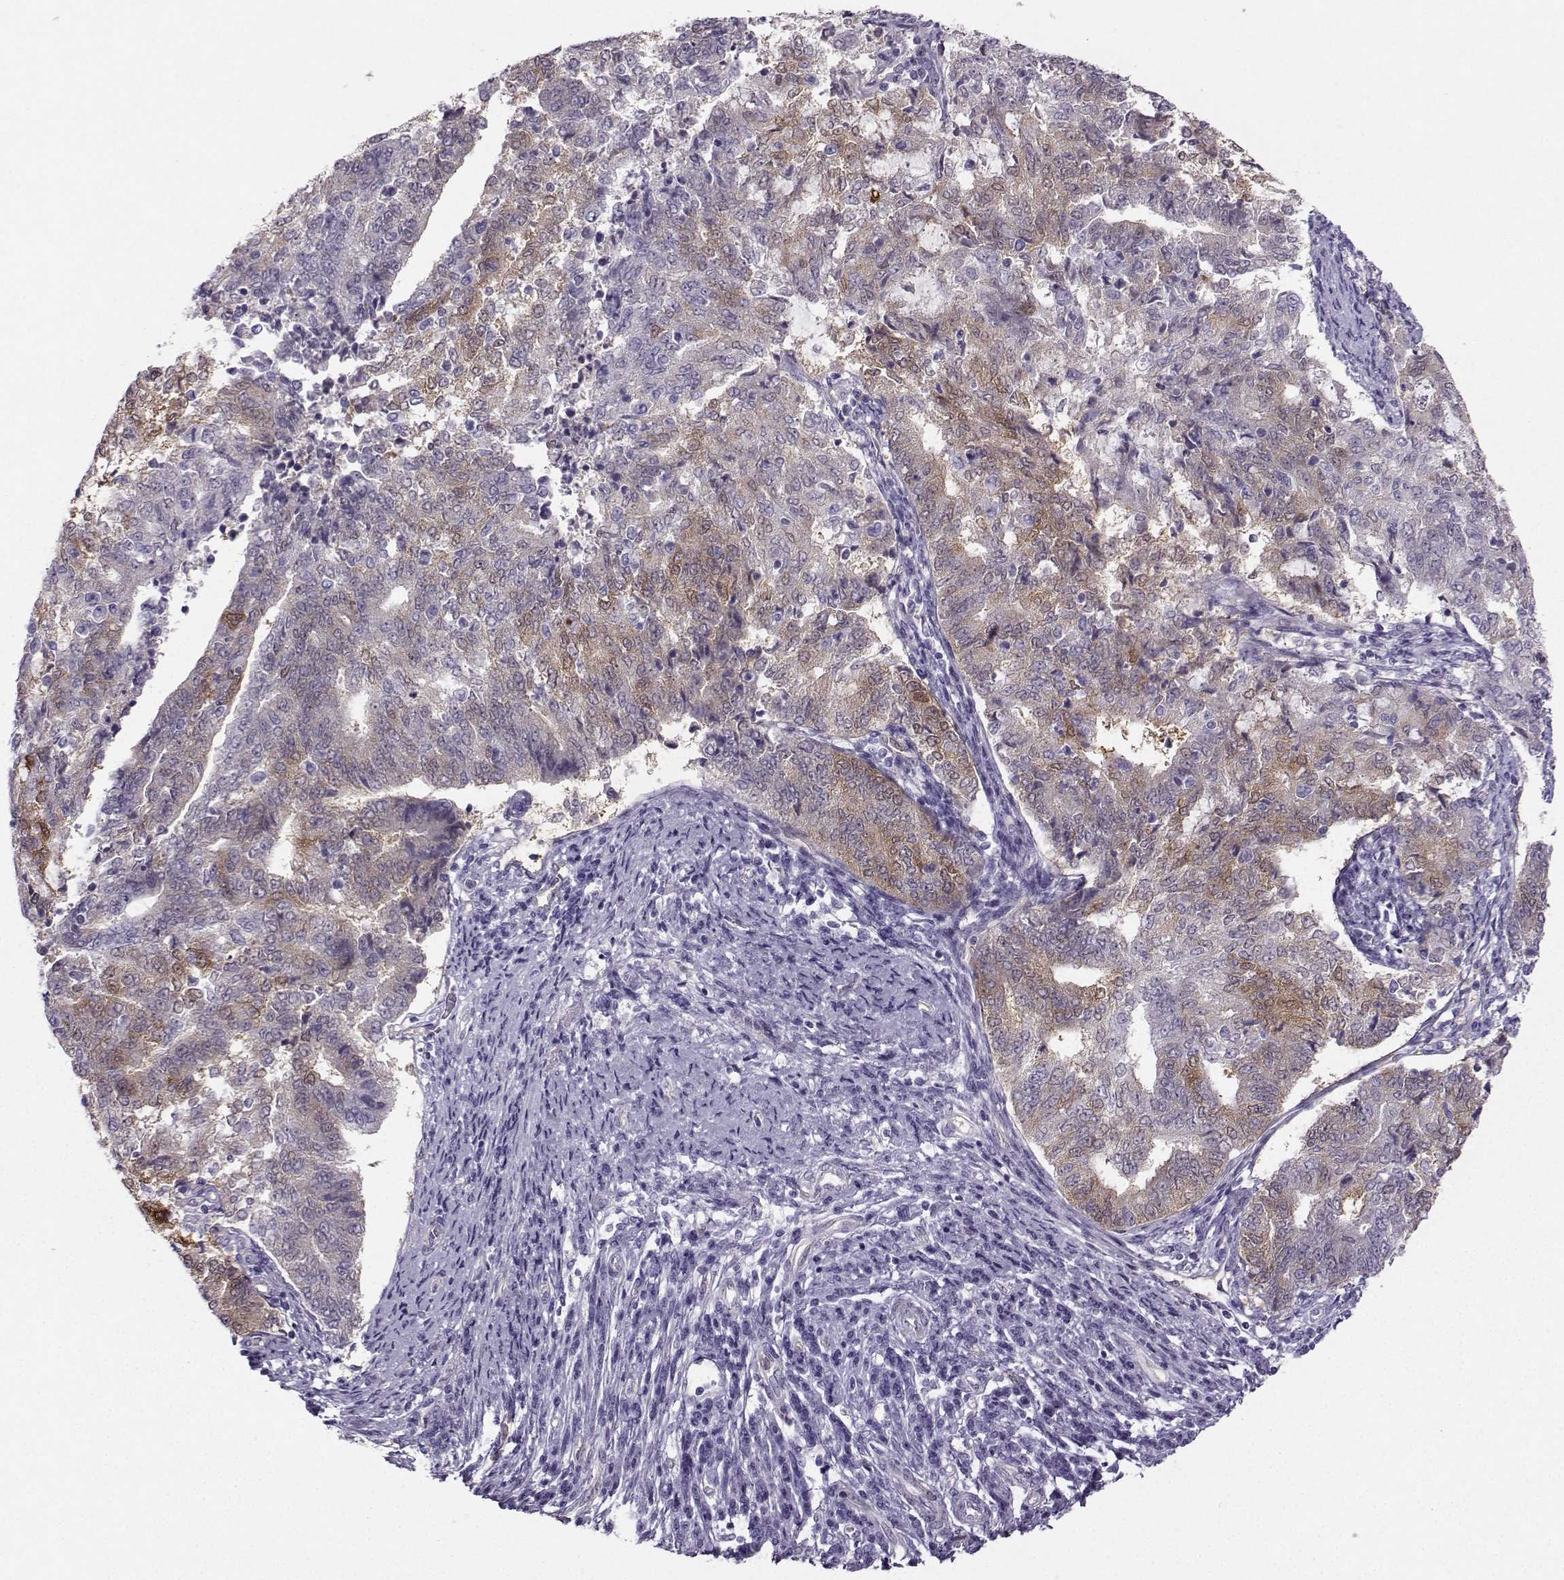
{"staining": {"intensity": "moderate", "quantity": "<25%", "location": "cytoplasmic/membranous"}, "tissue": "endometrial cancer", "cell_type": "Tumor cells", "image_type": "cancer", "snomed": [{"axis": "morphology", "description": "Adenocarcinoma, NOS"}, {"axis": "topography", "description": "Endometrium"}], "caption": "Endometrial adenocarcinoma was stained to show a protein in brown. There is low levels of moderate cytoplasmic/membranous staining in about <25% of tumor cells.", "gene": "NQO1", "patient": {"sex": "female", "age": 65}}